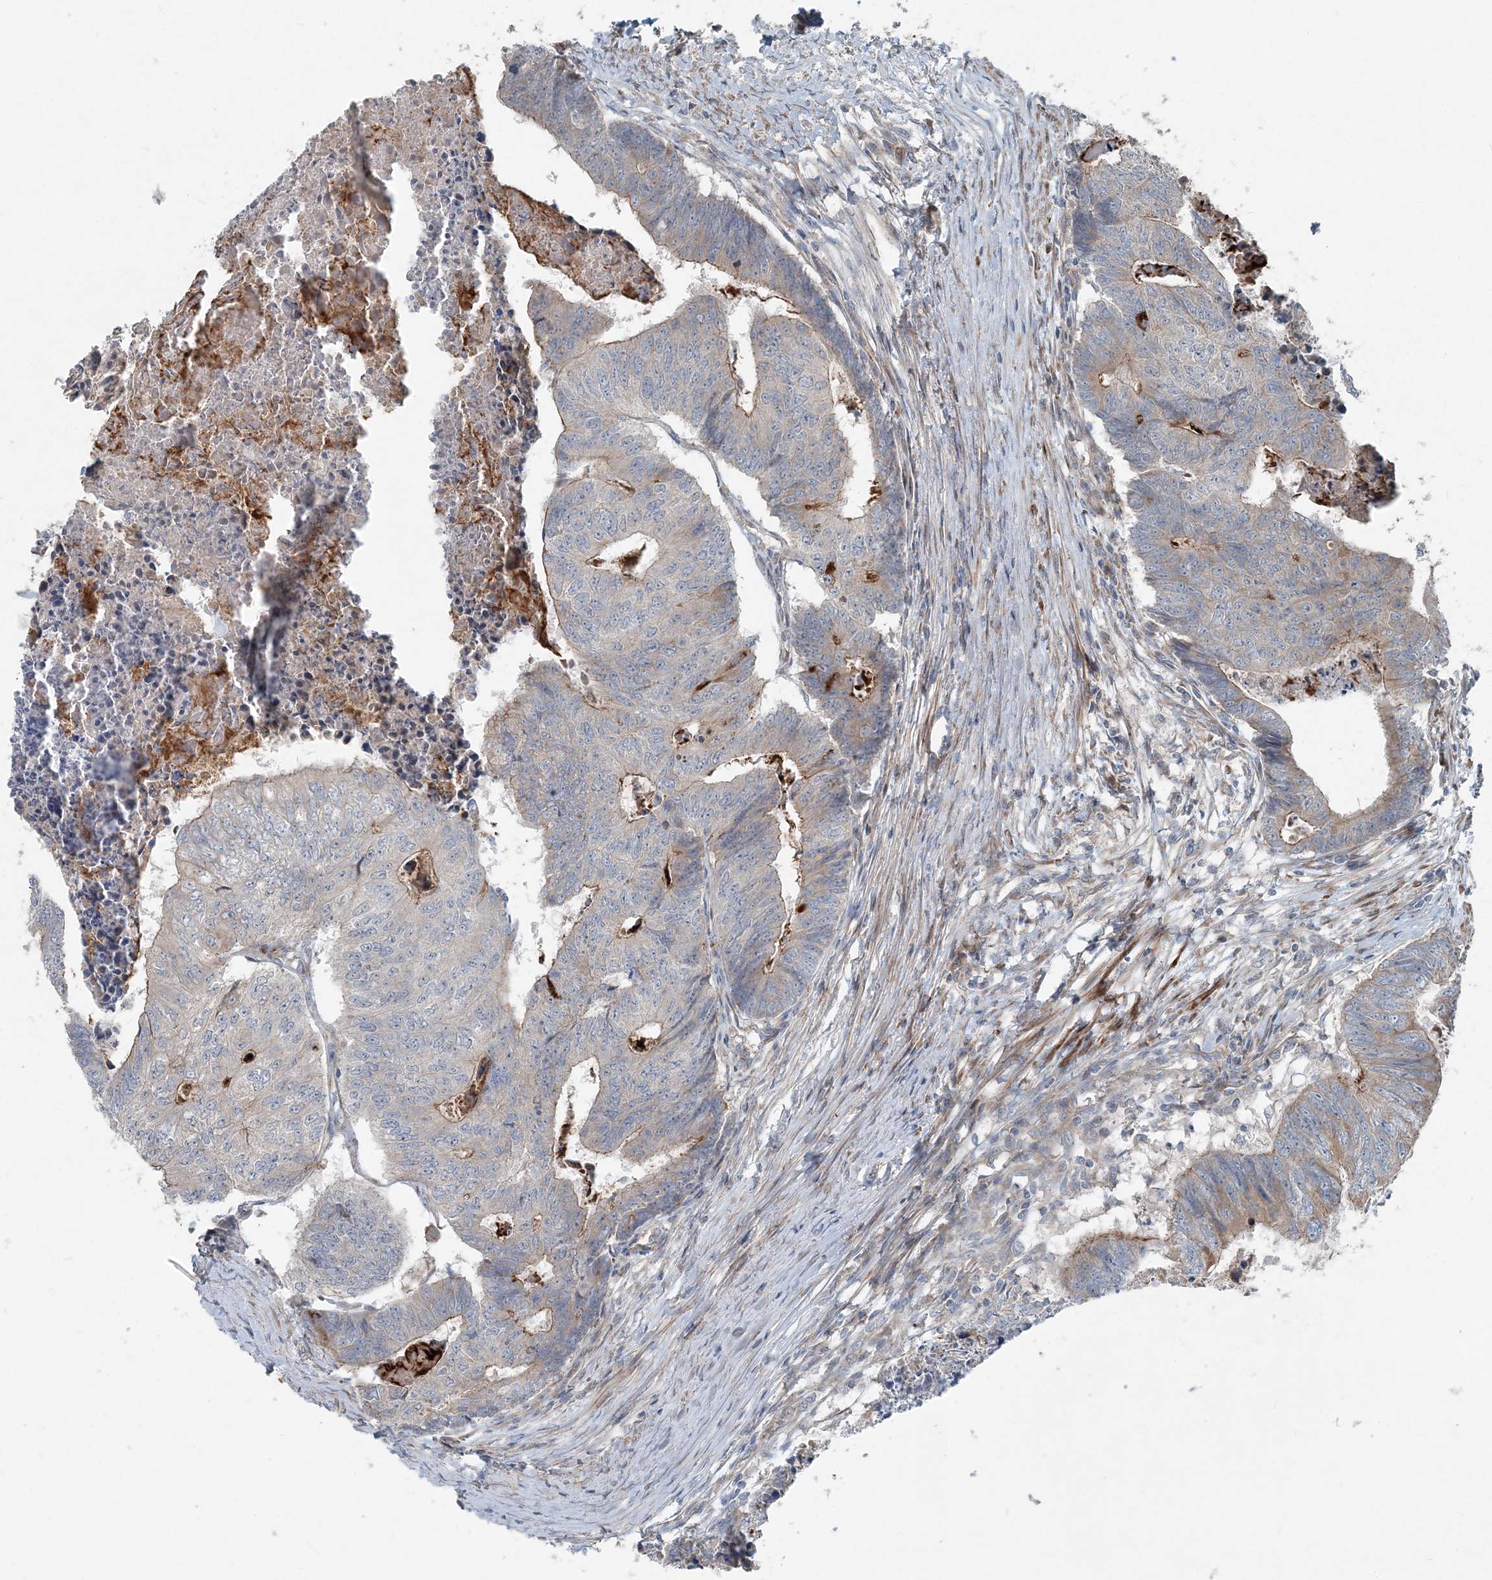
{"staining": {"intensity": "weak", "quantity": "25%-75%", "location": "cytoplasmic/membranous"}, "tissue": "colorectal cancer", "cell_type": "Tumor cells", "image_type": "cancer", "snomed": [{"axis": "morphology", "description": "Adenocarcinoma, NOS"}, {"axis": "topography", "description": "Colon"}], "caption": "Colorectal cancer stained with DAB (3,3'-diaminobenzidine) immunohistochemistry reveals low levels of weak cytoplasmic/membranous expression in about 25%-75% of tumor cells.", "gene": "INTU", "patient": {"sex": "female", "age": 67}}